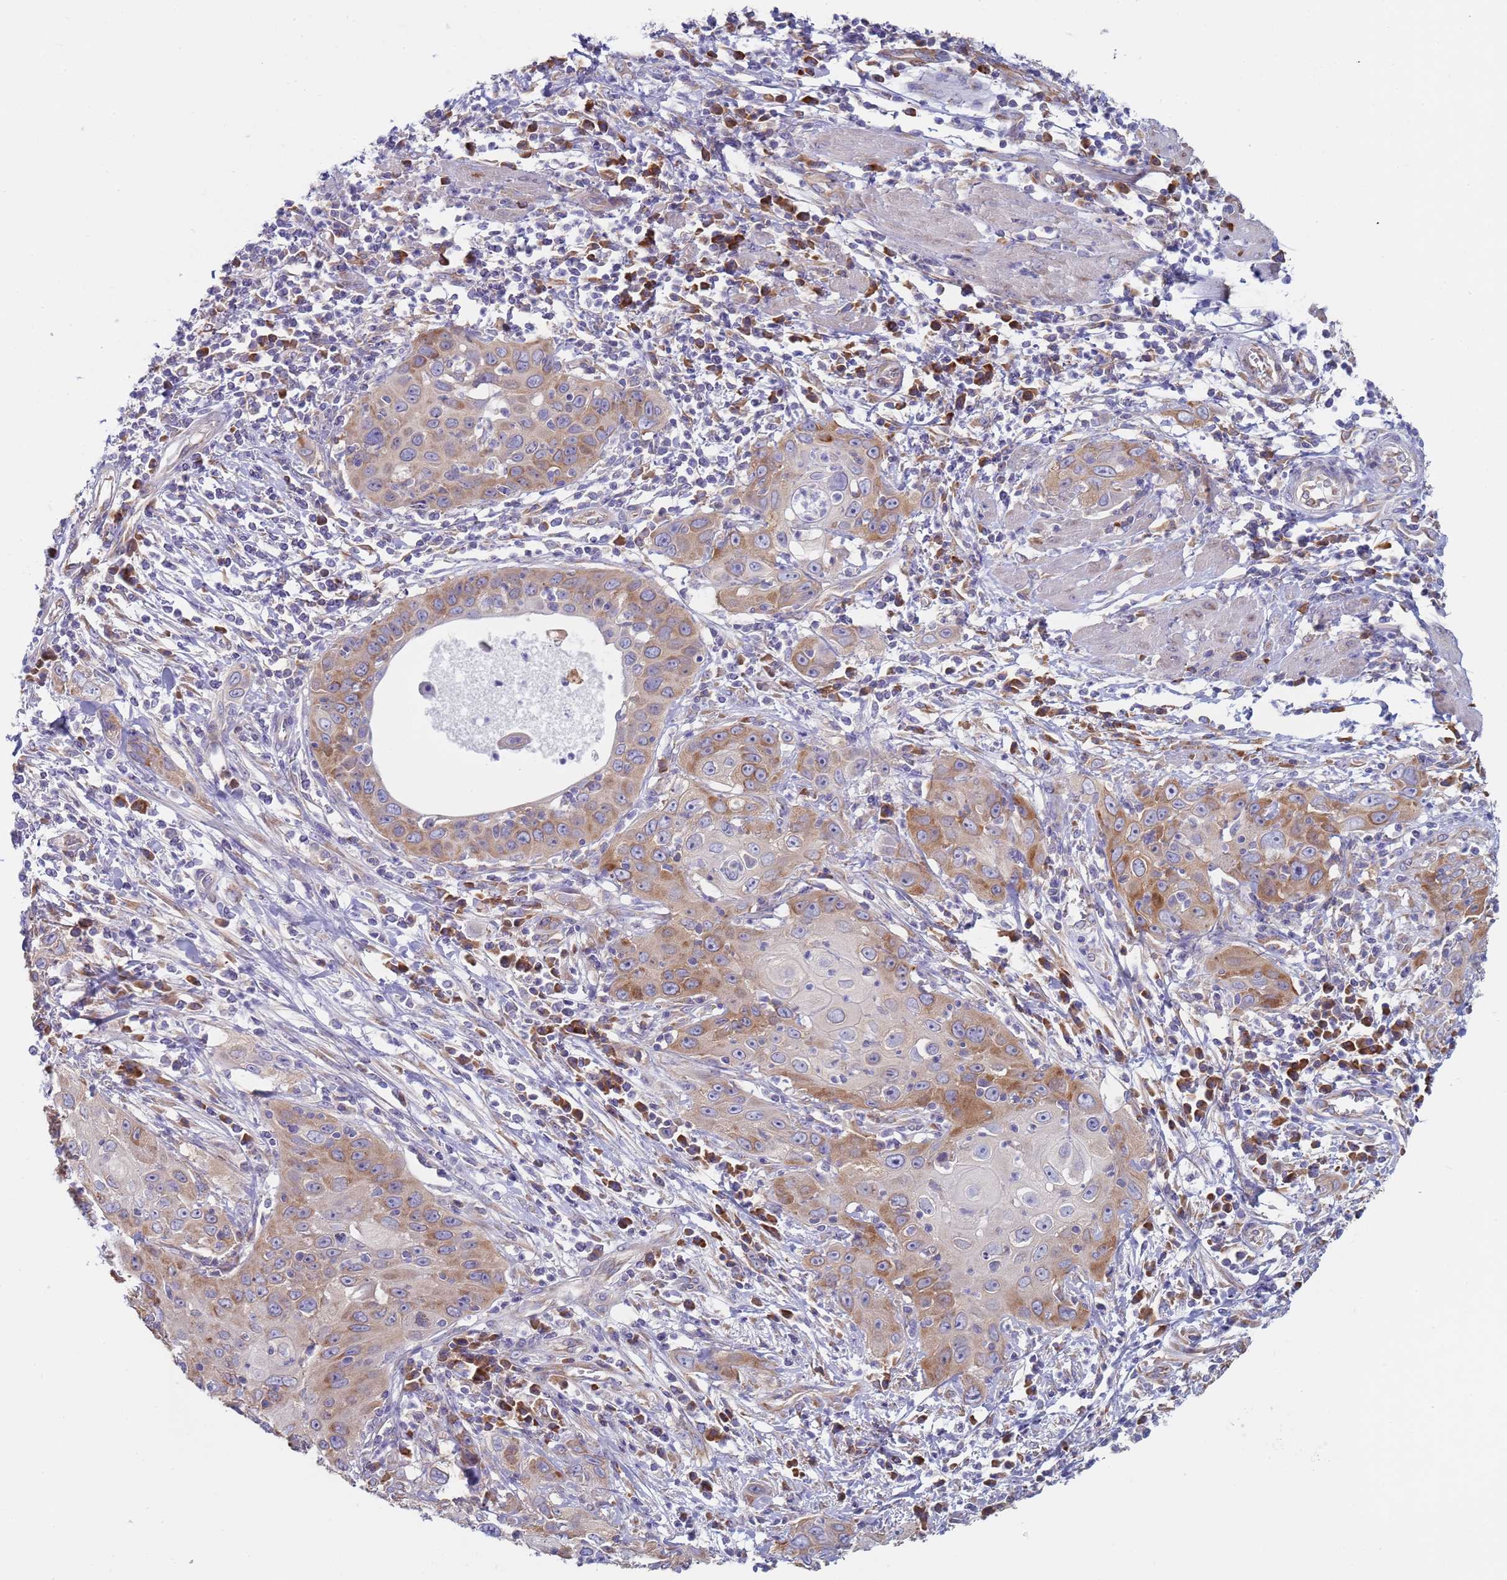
{"staining": {"intensity": "moderate", "quantity": "25%-75%", "location": "cytoplasmic/membranous"}, "tissue": "cervical cancer", "cell_type": "Tumor cells", "image_type": "cancer", "snomed": [{"axis": "morphology", "description": "Squamous cell carcinoma, NOS"}, {"axis": "topography", "description": "Cervix"}], "caption": "Tumor cells demonstrate moderate cytoplasmic/membranous positivity in approximately 25%-75% of cells in squamous cell carcinoma (cervical).", "gene": "ZNF844", "patient": {"sex": "female", "age": 36}}